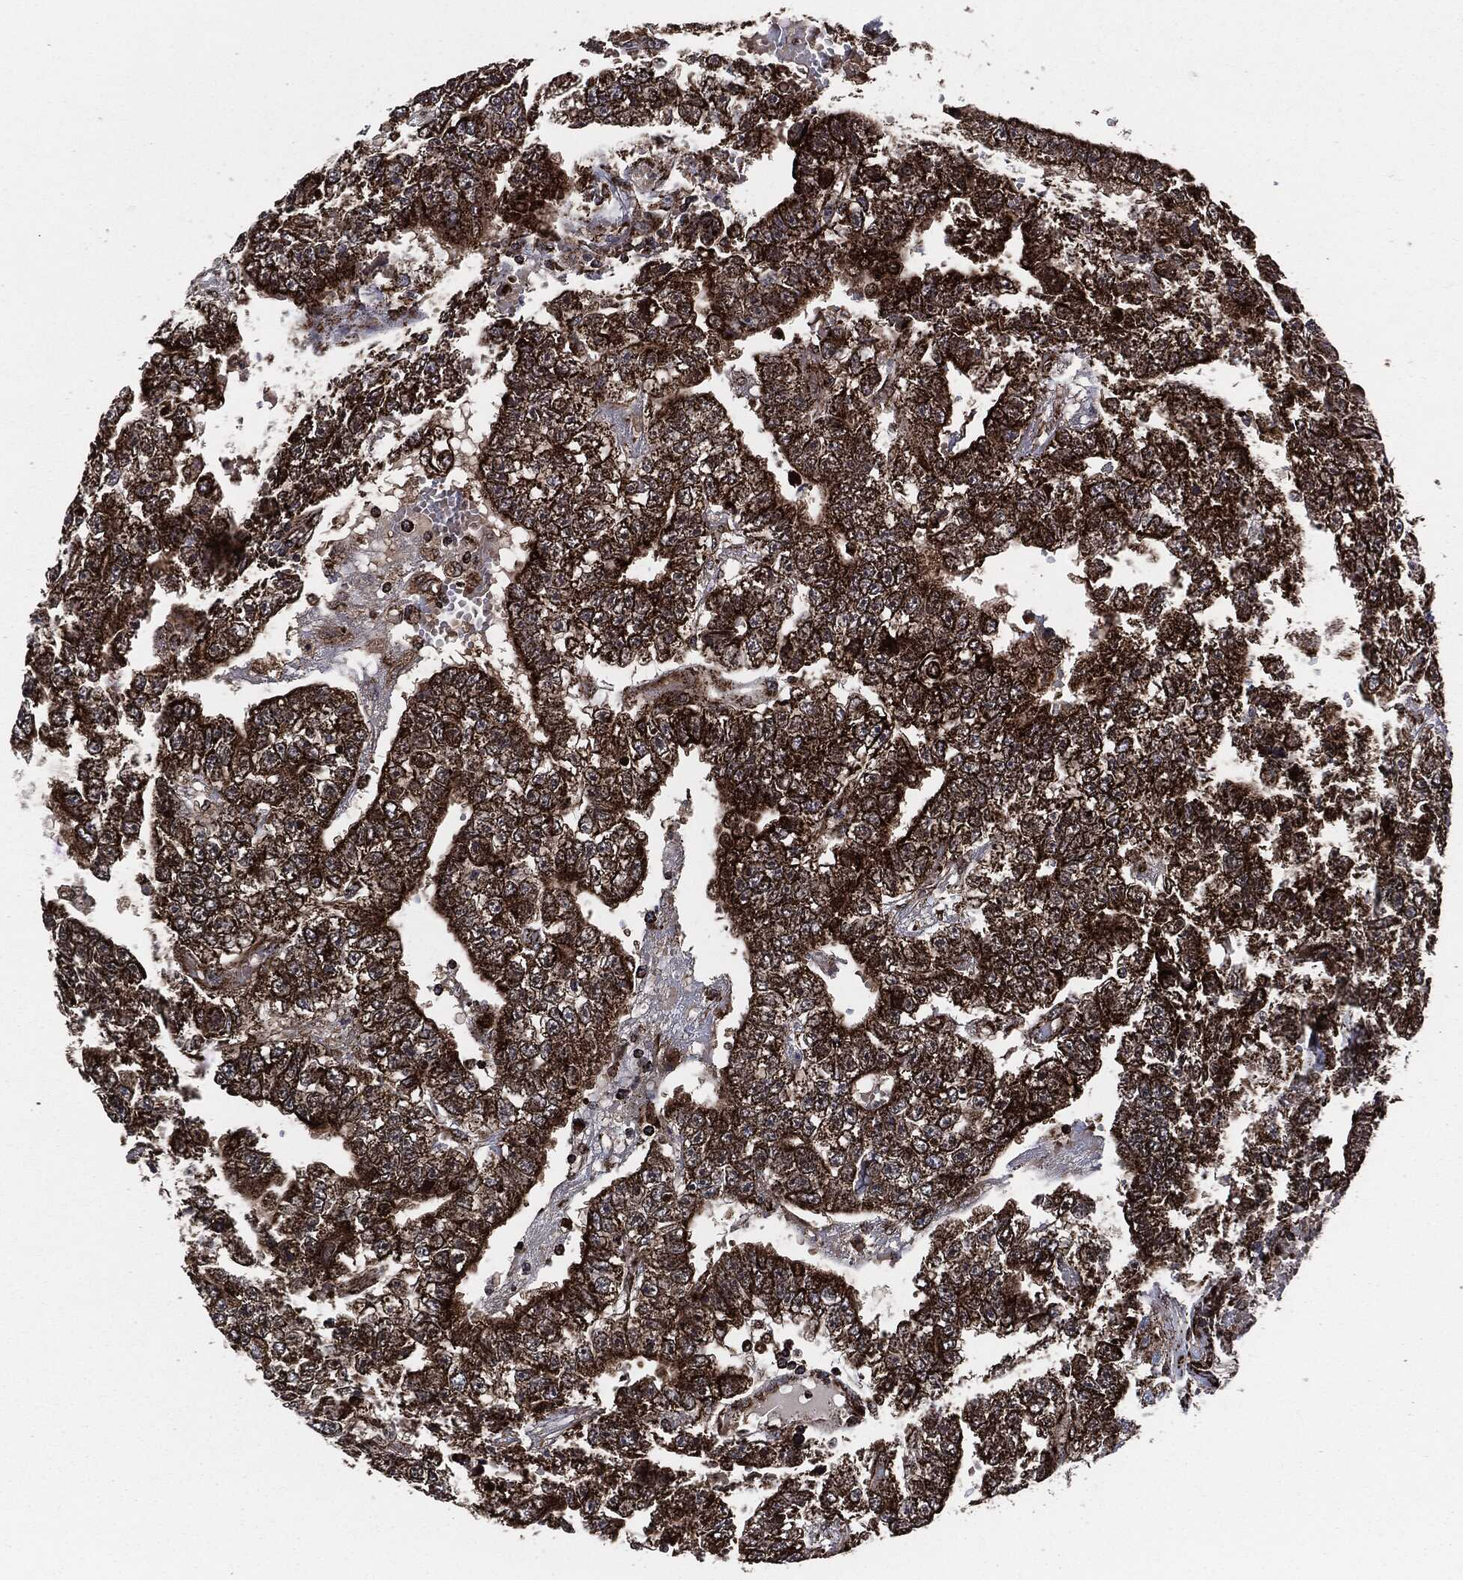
{"staining": {"intensity": "strong", "quantity": "25%-75%", "location": "cytoplasmic/membranous"}, "tissue": "testis cancer", "cell_type": "Tumor cells", "image_type": "cancer", "snomed": [{"axis": "morphology", "description": "Carcinoma, Embryonal, NOS"}, {"axis": "topography", "description": "Testis"}], "caption": "Testis cancer (embryonal carcinoma) stained with IHC exhibits strong cytoplasmic/membranous staining in about 25%-75% of tumor cells. (Stains: DAB (3,3'-diaminobenzidine) in brown, nuclei in blue, Microscopy: brightfield microscopy at high magnification).", "gene": "FH", "patient": {"sex": "male", "age": 25}}